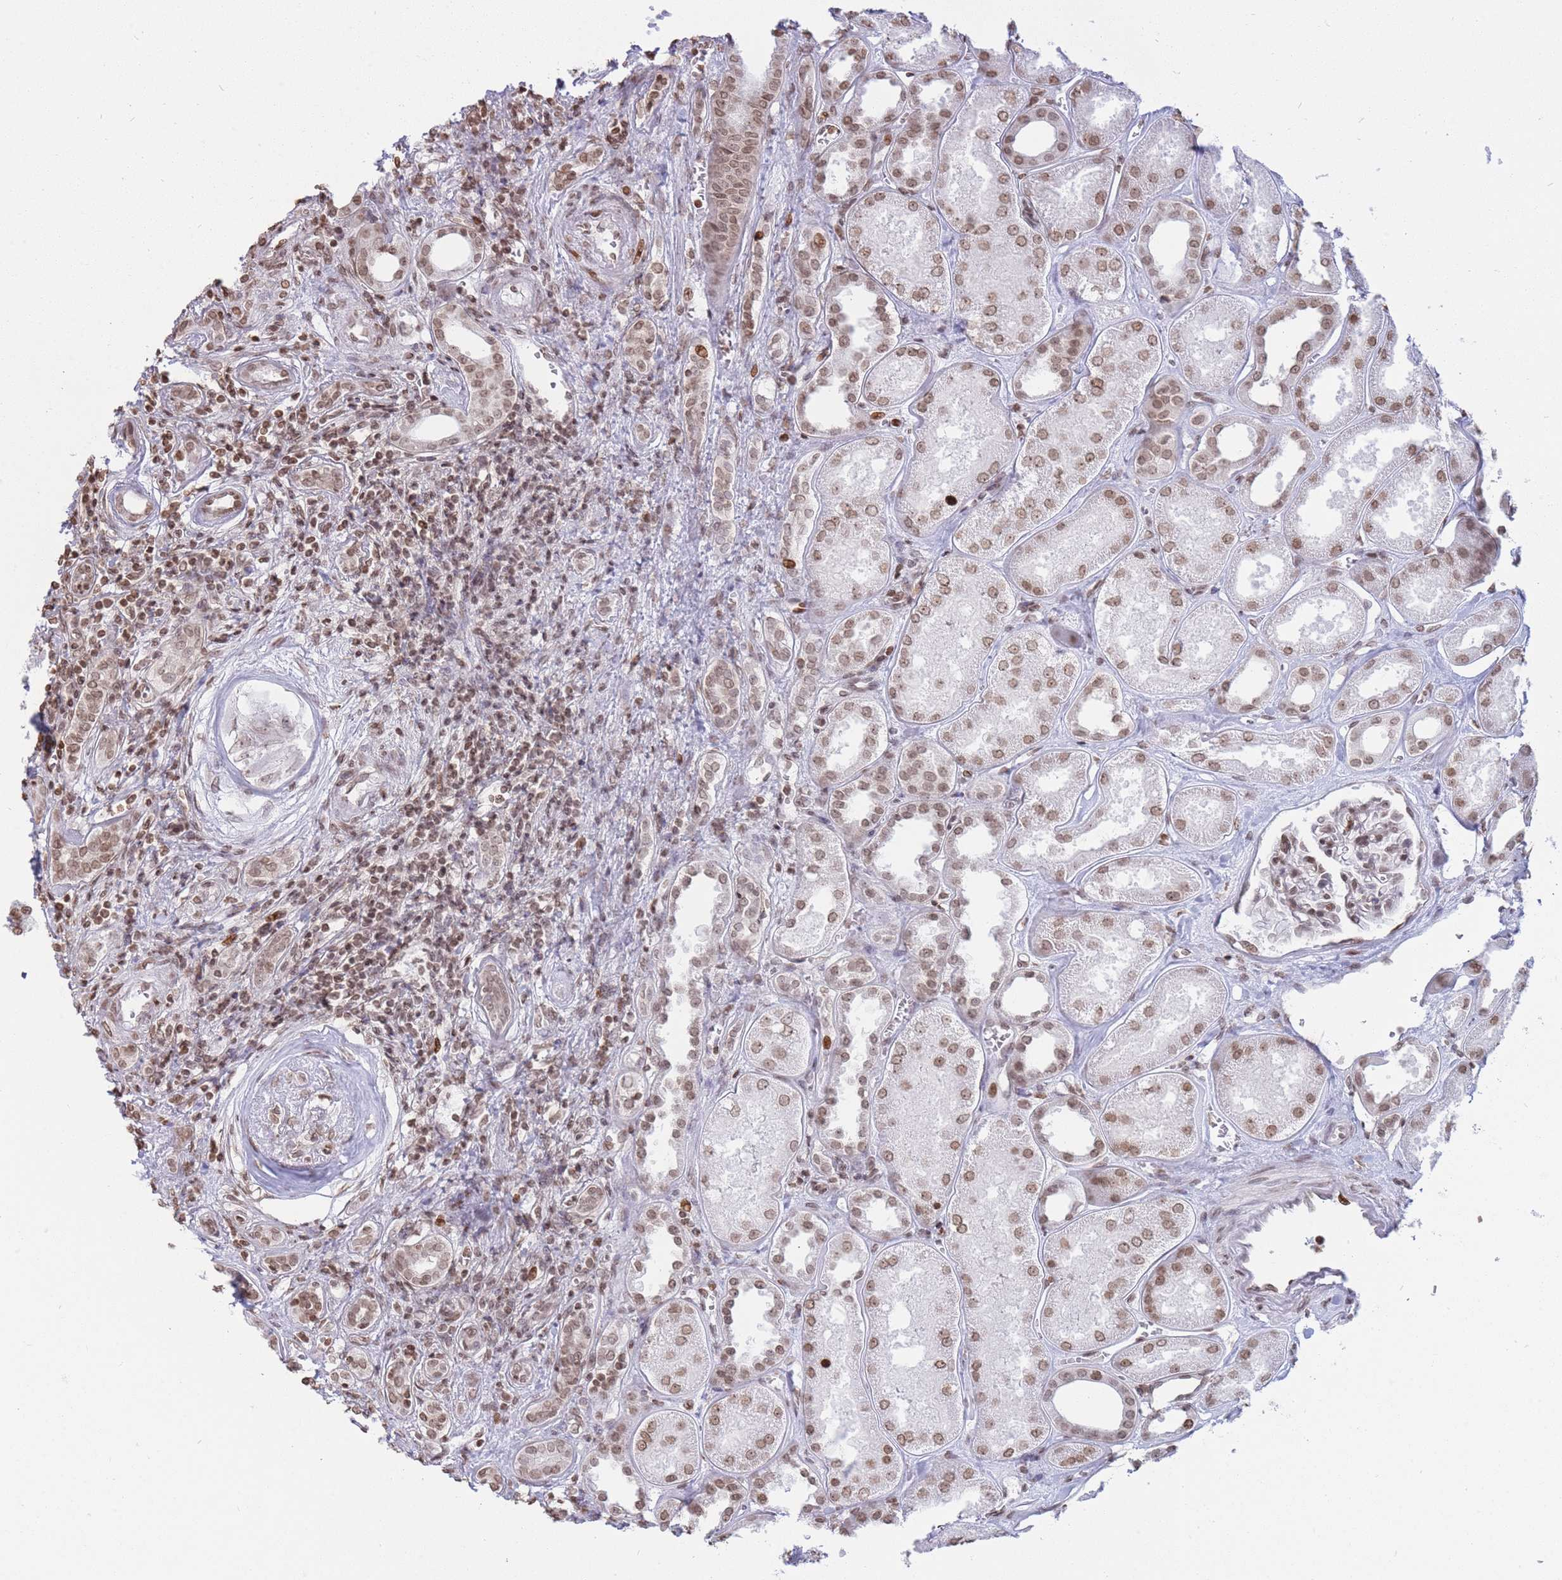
{"staining": {"intensity": "strong", "quantity": "<25%", "location": "nuclear"}, "tissue": "kidney", "cell_type": "Cells in glomeruli", "image_type": "normal", "snomed": [{"axis": "morphology", "description": "Normal tissue, NOS"}, {"axis": "morphology", "description": "Adenocarcinoma, NOS"}, {"axis": "topography", "description": "Kidney"}], "caption": "A brown stain highlights strong nuclear expression of a protein in cells in glomeruli of unremarkable human kidney.", "gene": "SHISAL1", "patient": {"sex": "female", "age": 68}}